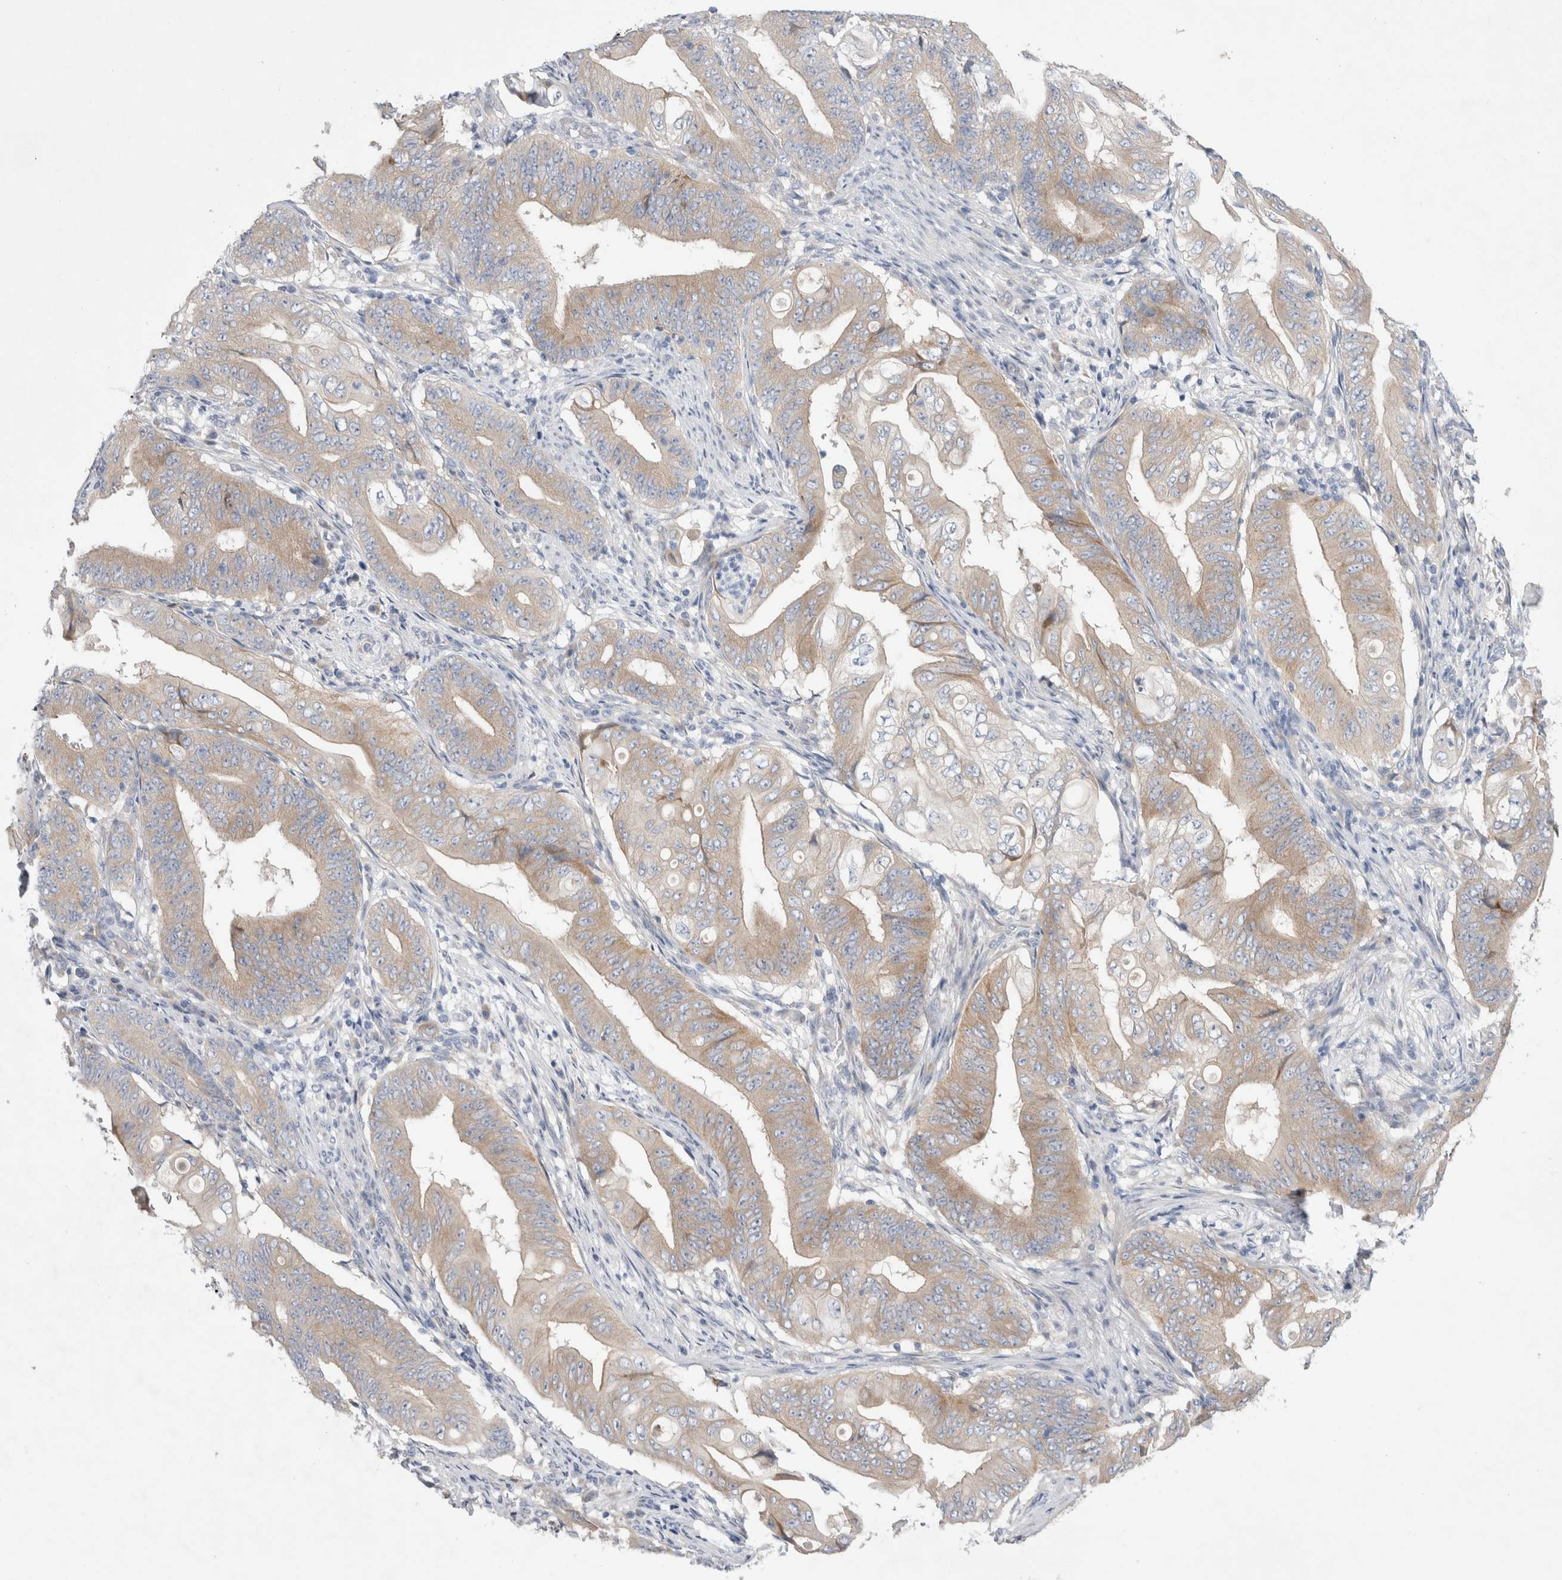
{"staining": {"intensity": "weak", "quantity": ">75%", "location": "cytoplasmic/membranous"}, "tissue": "stomach cancer", "cell_type": "Tumor cells", "image_type": "cancer", "snomed": [{"axis": "morphology", "description": "Adenocarcinoma, NOS"}, {"axis": "topography", "description": "Stomach"}], "caption": "Stomach cancer (adenocarcinoma) was stained to show a protein in brown. There is low levels of weak cytoplasmic/membranous expression in approximately >75% of tumor cells.", "gene": "RBM12B", "patient": {"sex": "female", "age": 73}}